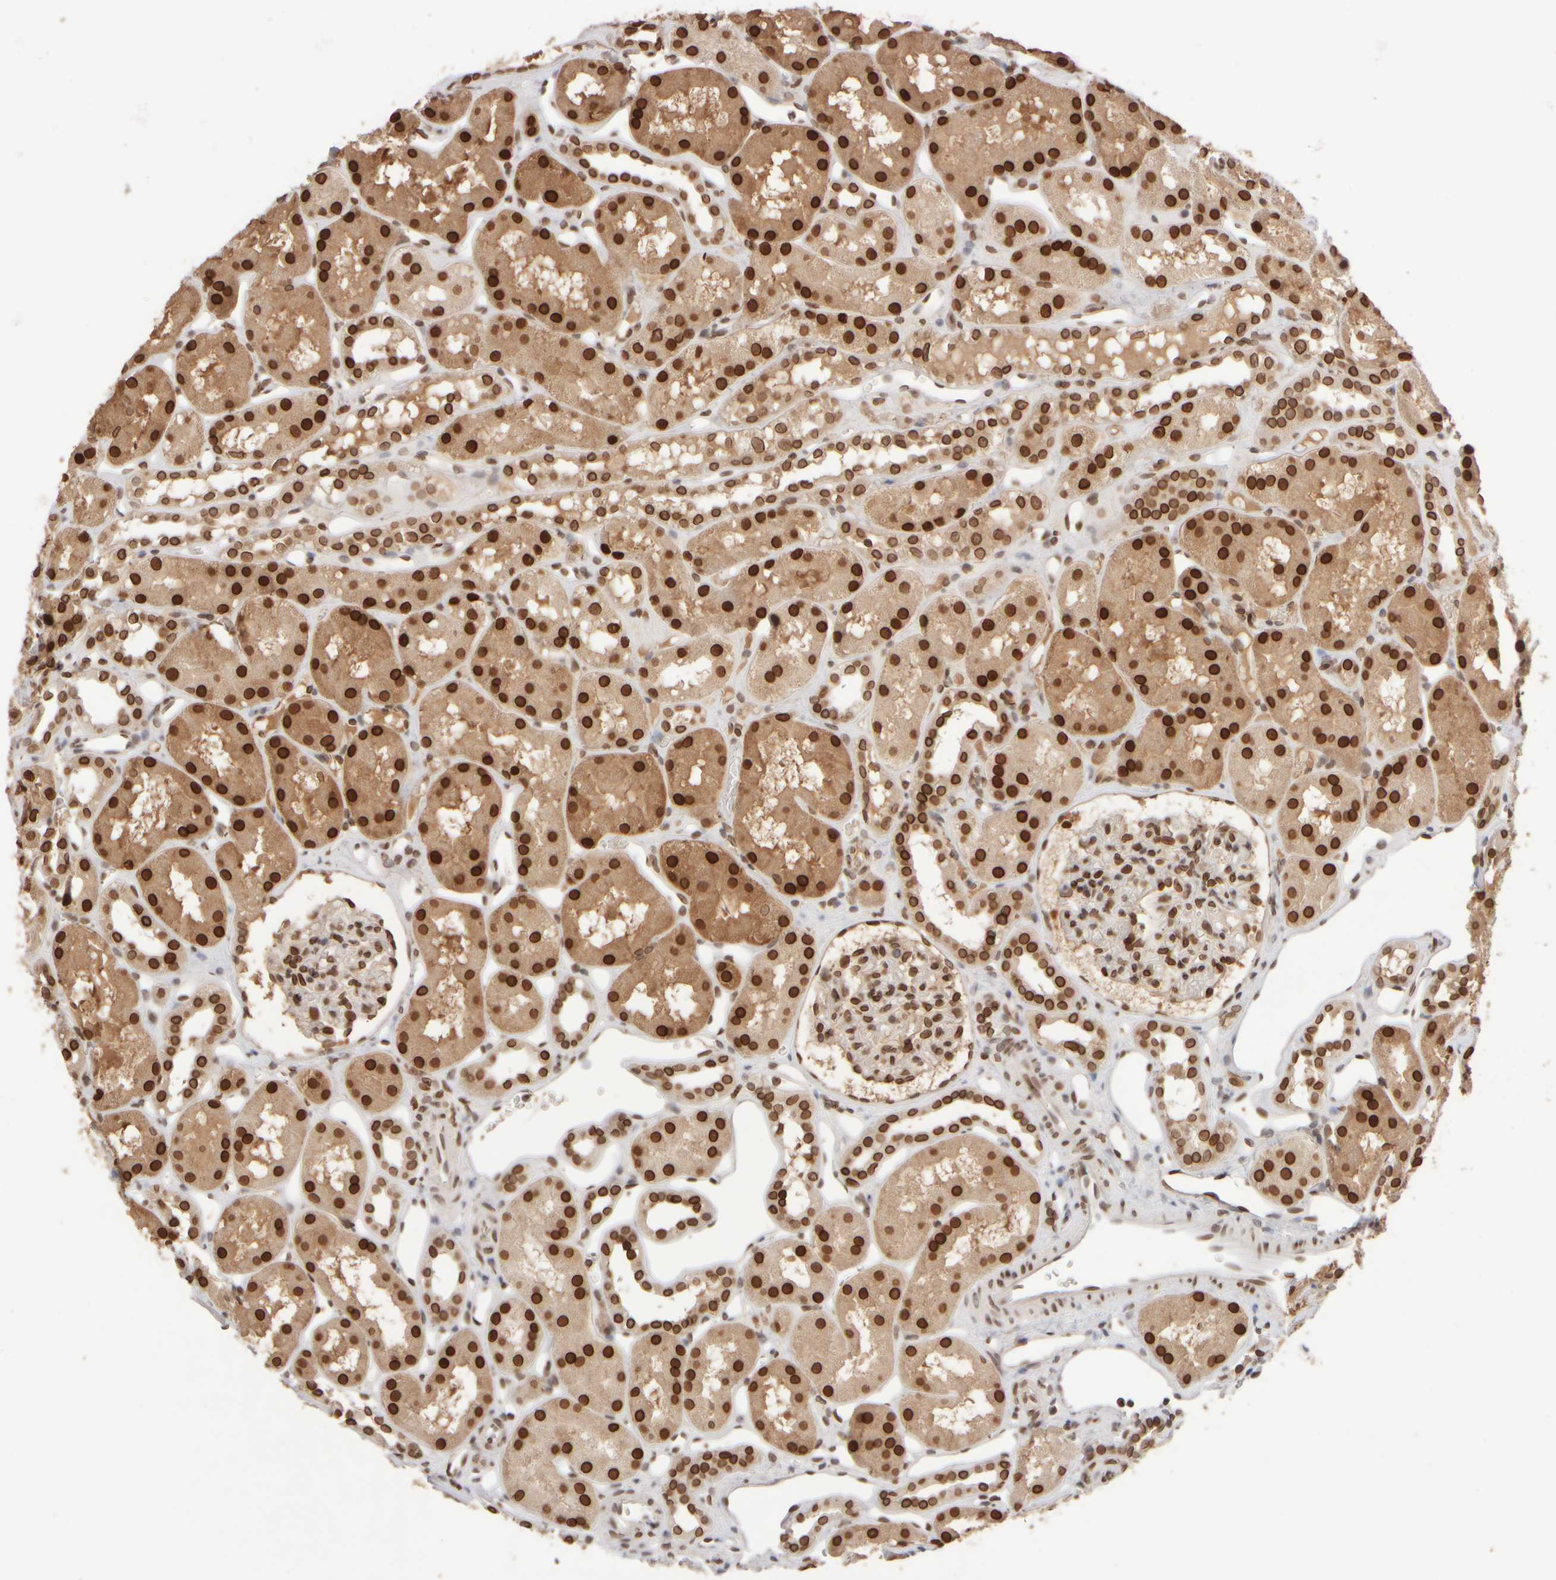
{"staining": {"intensity": "strong", "quantity": ">75%", "location": "cytoplasmic/membranous,nuclear"}, "tissue": "kidney", "cell_type": "Cells in glomeruli", "image_type": "normal", "snomed": [{"axis": "morphology", "description": "Normal tissue, NOS"}, {"axis": "topography", "description": "Kidney"}], "caption": "Protein expression analysis of unremarkable human kidney reveals strong cytoplasmic/membranous,nuclear positivity in about >75% of cells in glomeruli. The staining was performed using DAB (3,3'-diaminobenzidine), with brown indicating positive protein expression. Nuclei are stained blue with hematoxylin.", "gene": "ZC3HC1", "patient": {"sex": "male", "age": 16}}